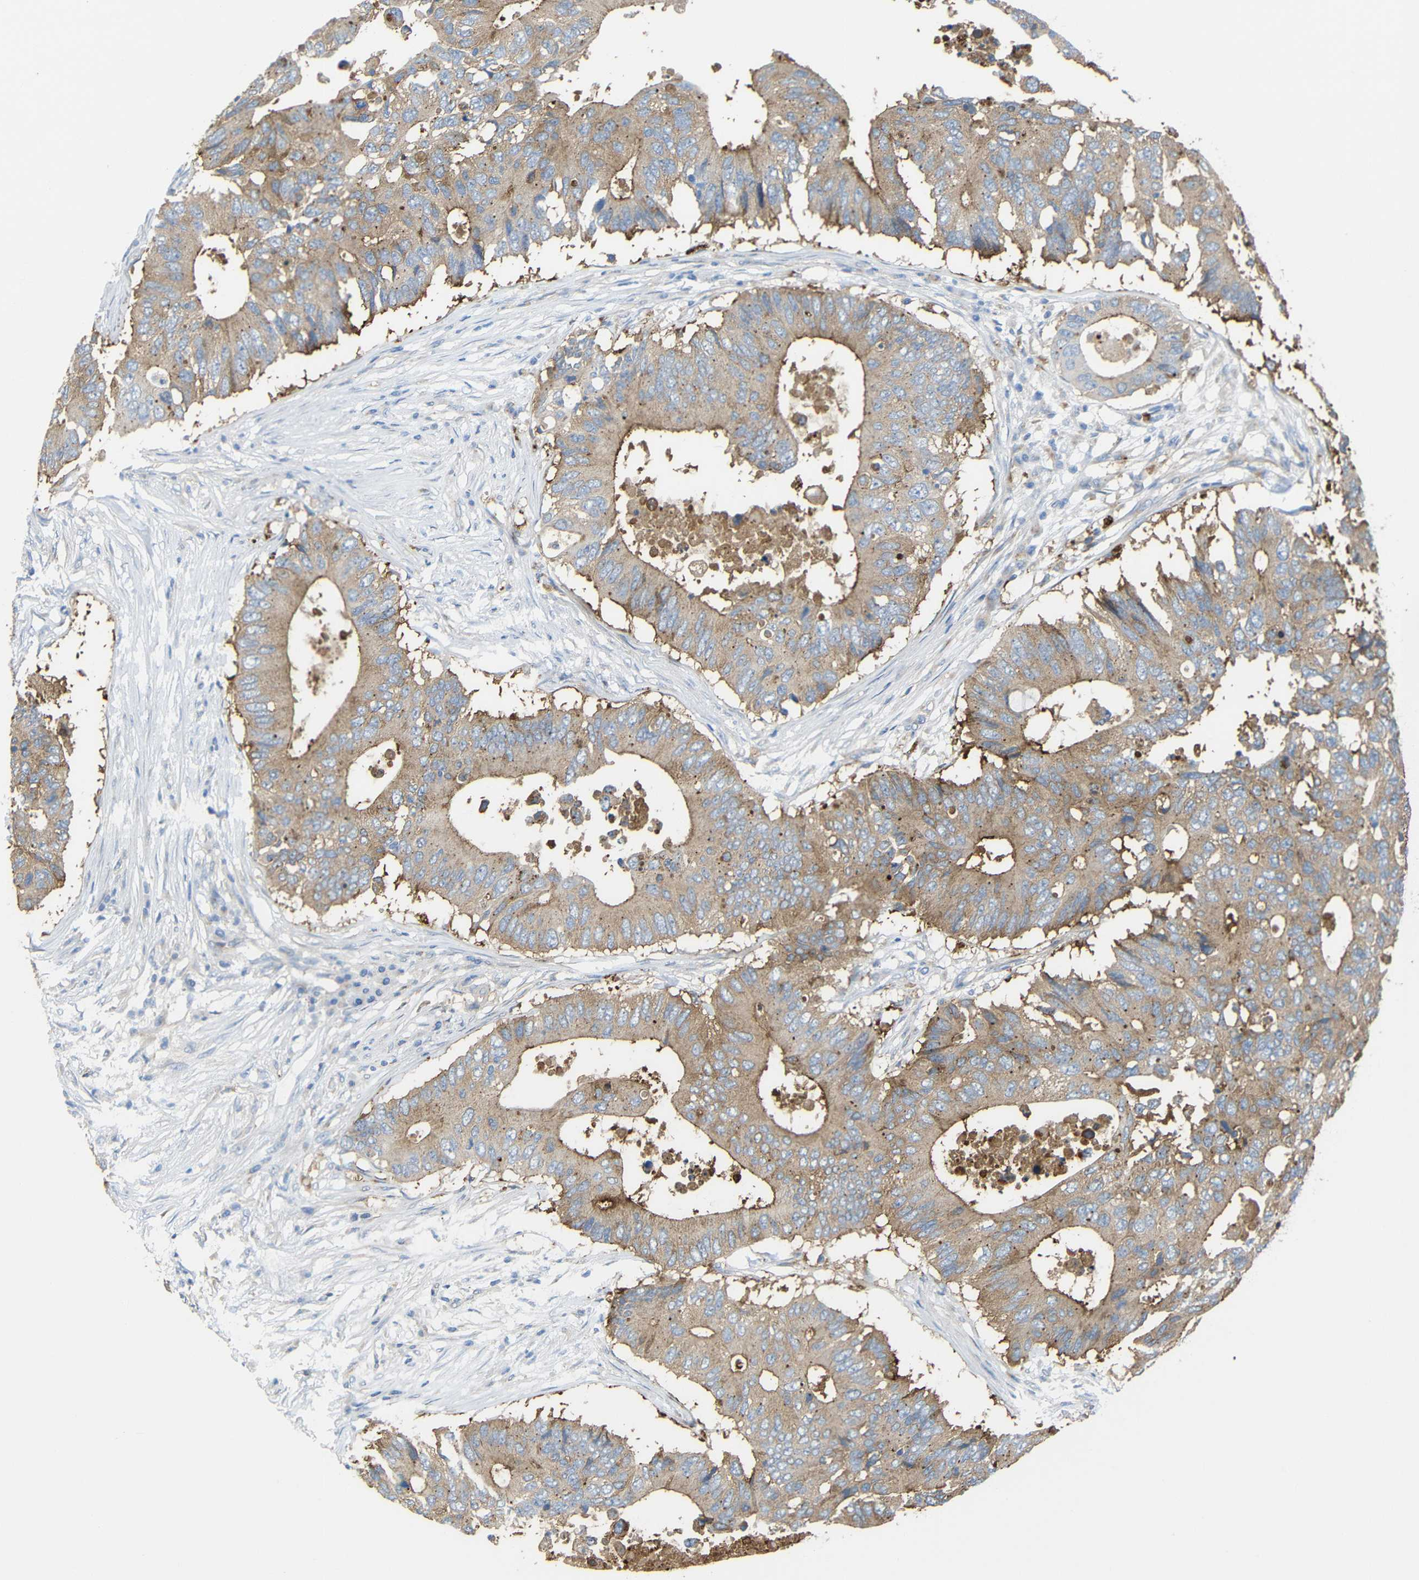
{"staining": {"intensity": "moderate", "quantity": ">75%", "location": "cytoplasmic/membranous"}, "tissue": "colorectal cancer", "cell_type": "Tumor cells", "image_type": "cancer", "snomed": [{"axis": "morphology", "description": "Adenocarcinoma, NOS"}, {"axis": "topography", "description": "Colon"}], "caption": "Adenocarcinoma (colorectal) stained with a protein marker displays moderate staining in tumor cells.", "gene": "SYPL1", "patient": {"sex": "male", "age": 71}}